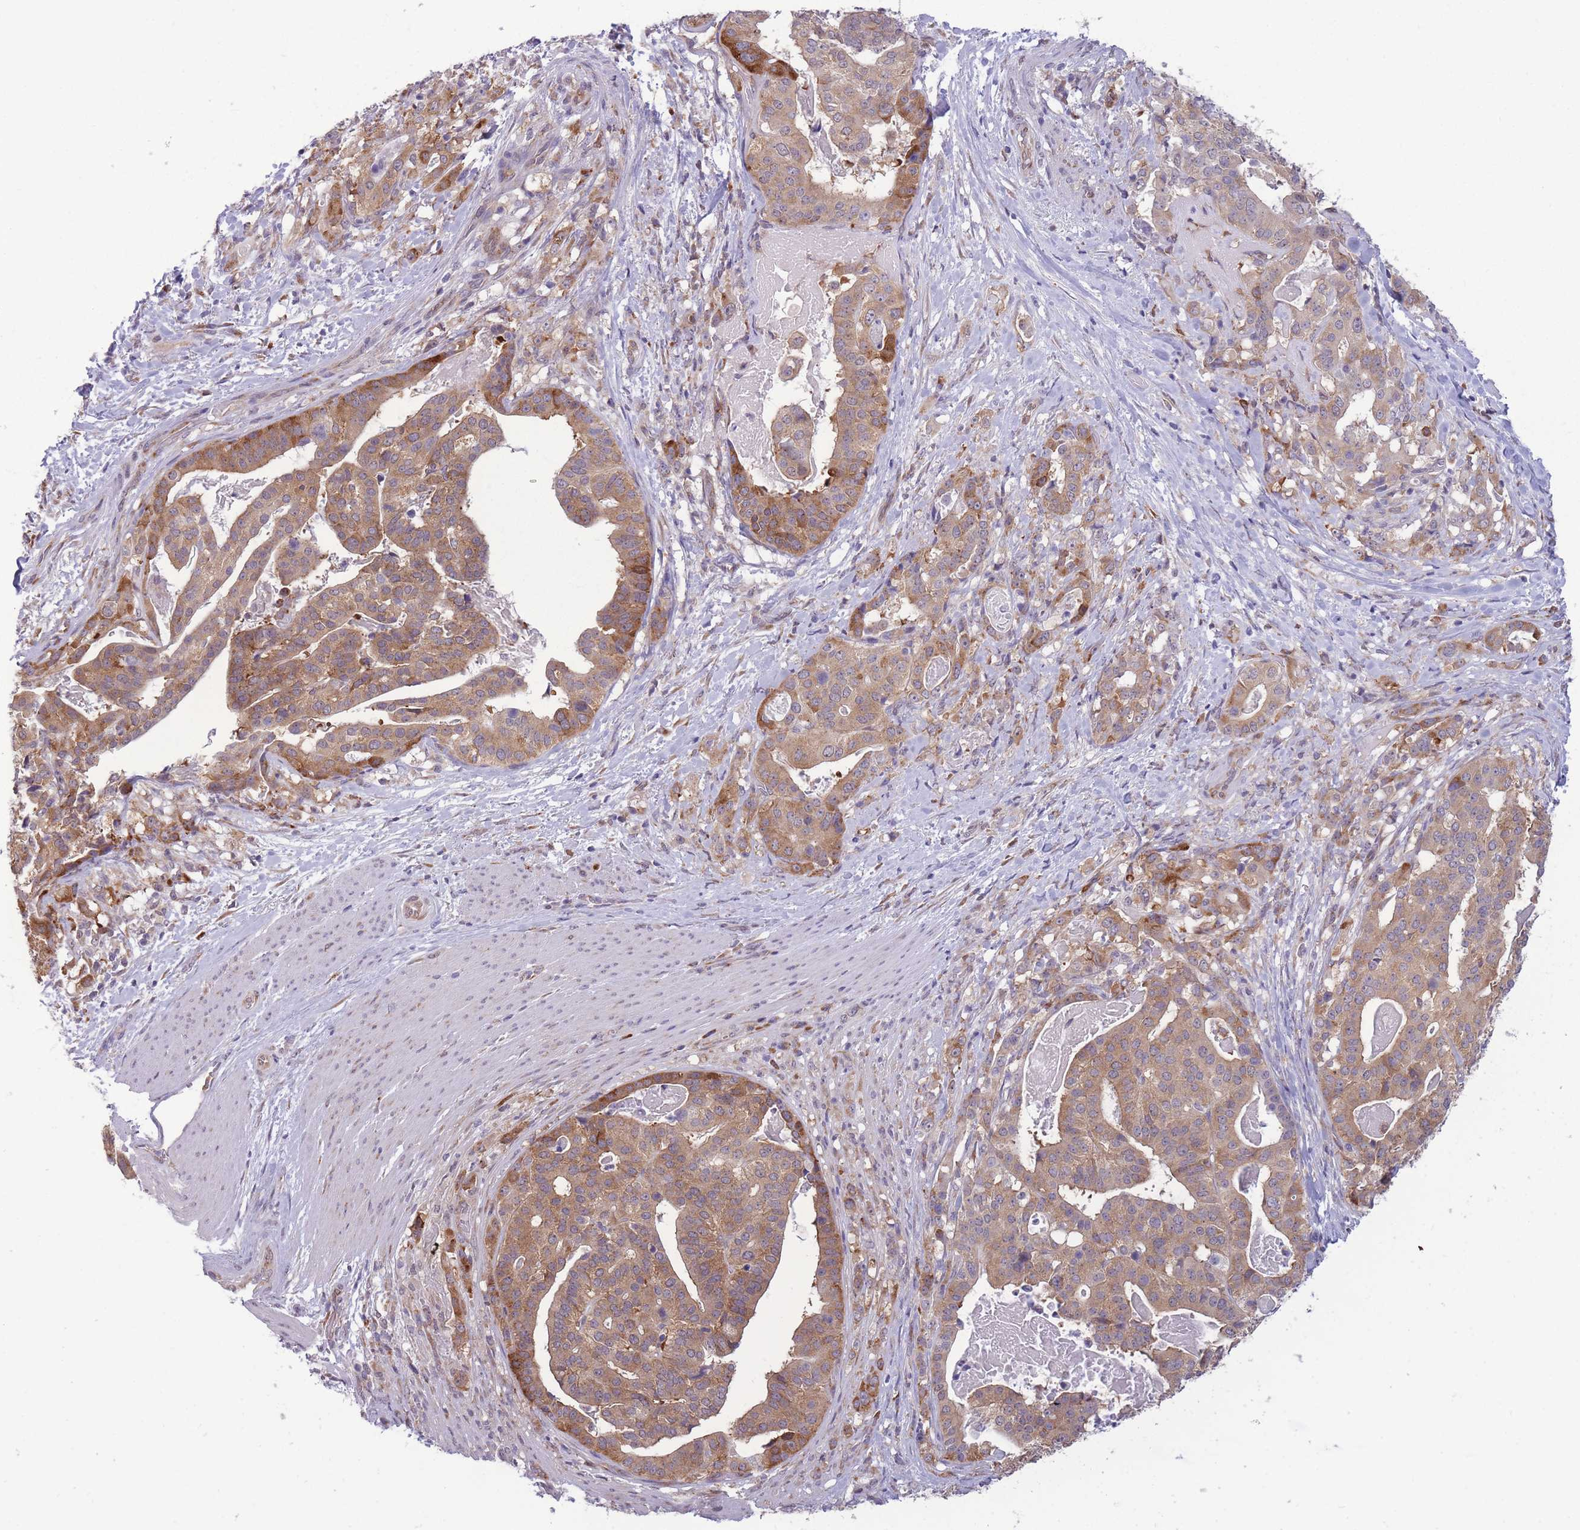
{"staining": {"intensity": "moderate", "quantity": ">75%", "location": "cytoplasmic/membranous"}, "tissue": "stomach cancer", "cell_type": "Tumor cells", "image_type": "cancer", "snomed": [{"axis": "morphology", "description": "Adenocarcinoma, NOS"}, {"axis": "topography", "description": "Stomach"}], "caption": "A histopathology image of stomach cancer stained for a protein reveals moderate cytoplasmic/membranous brown staining in tumor cells. (DAB IHC with brightfield microscopy, high magnification).", "gene": "TMEM121", "patient": {"sex": "male", "age": 48}}